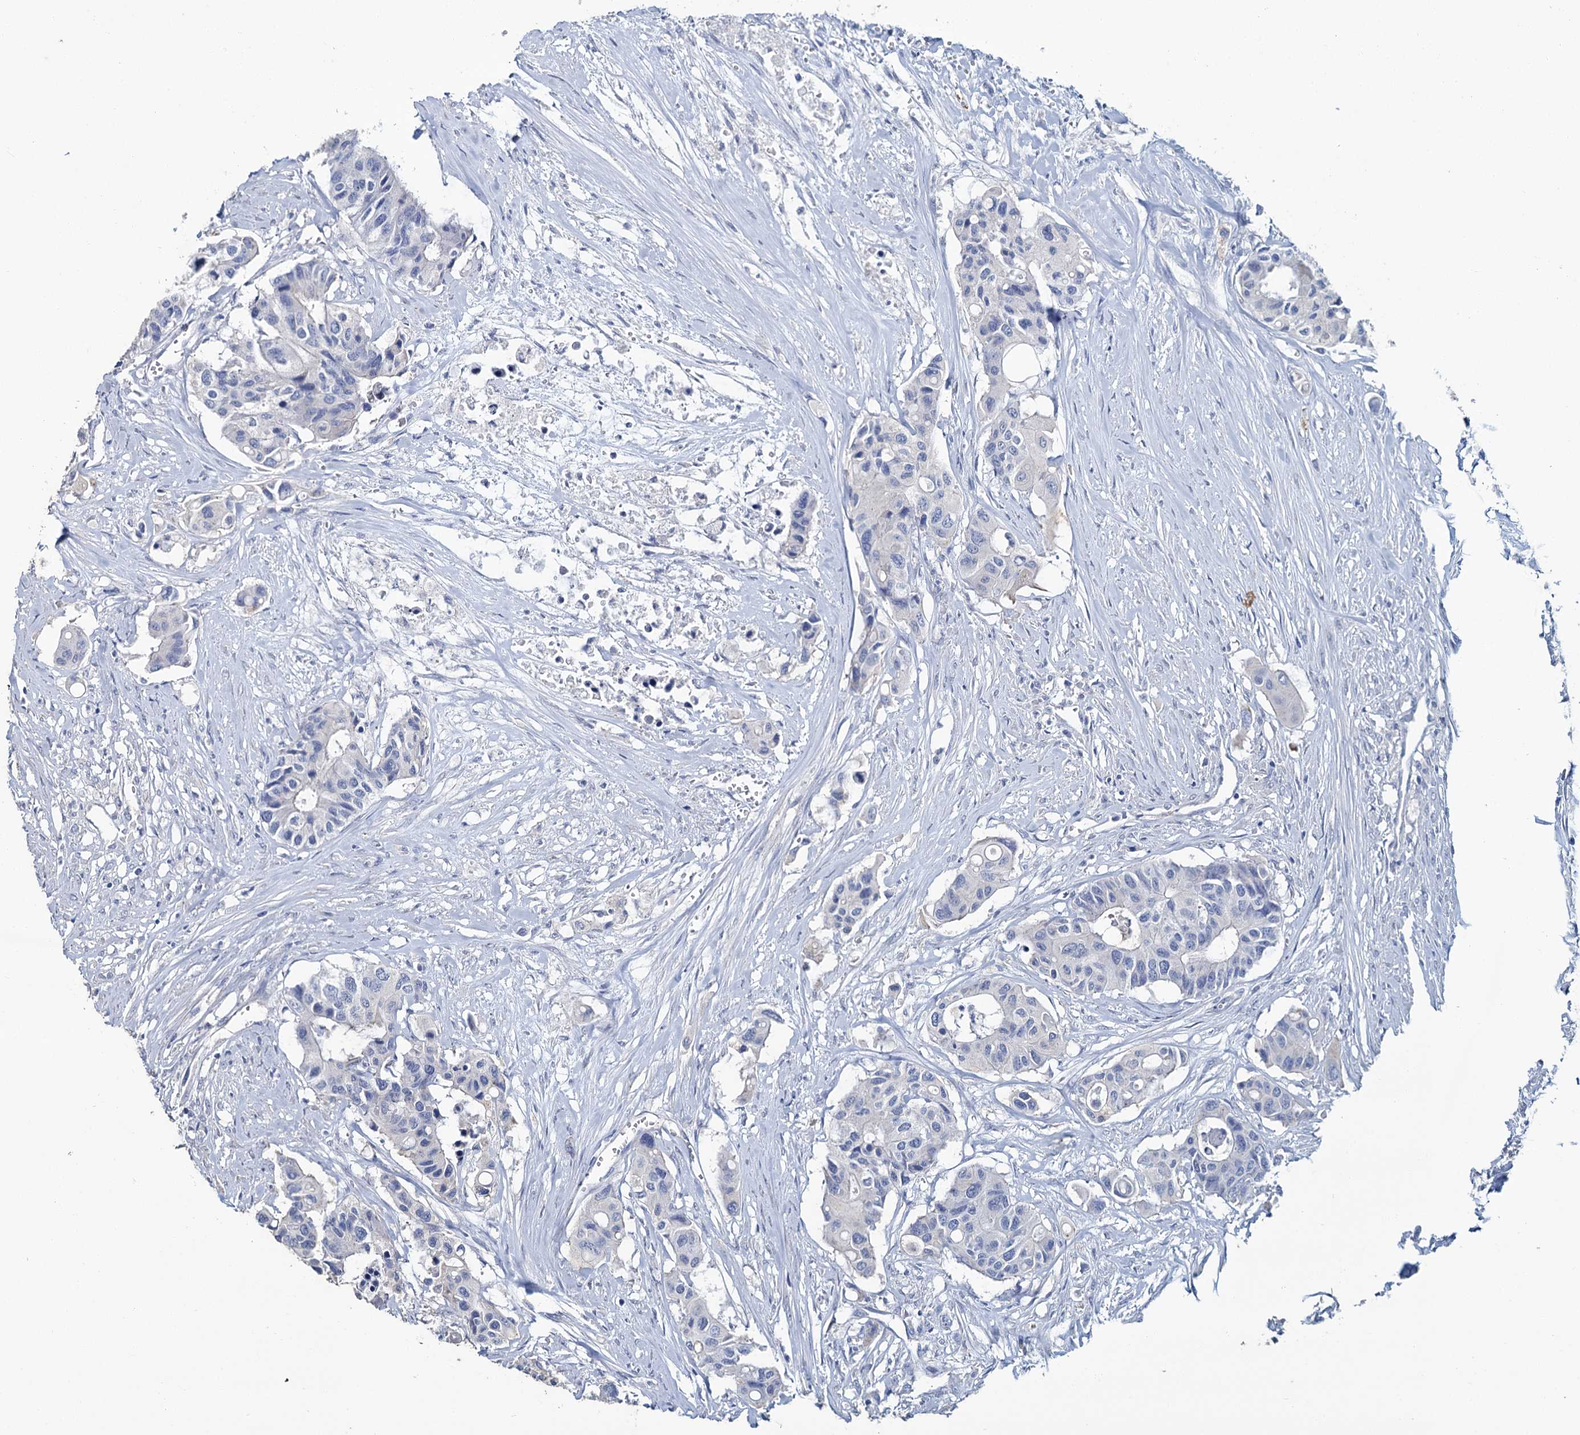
{"staining": {"intensity": "negative", "quantity": "none", "location": "none"}, "tissue": "colorectal cancer", "cell_type": "Tumor cells", "image_type": "cancer", "snomed": [{"axis": "morphology", "description": "Adenocarcinoma, NOS"}, {"axis": "topography", "description": "Colon"}], "caption": "The photomicrograph exhibits no significant staining in tumor cells of colorectal adenocarcinoma.", "gene": "SNCB", "patient": {"sex": "male", "age": 77}}